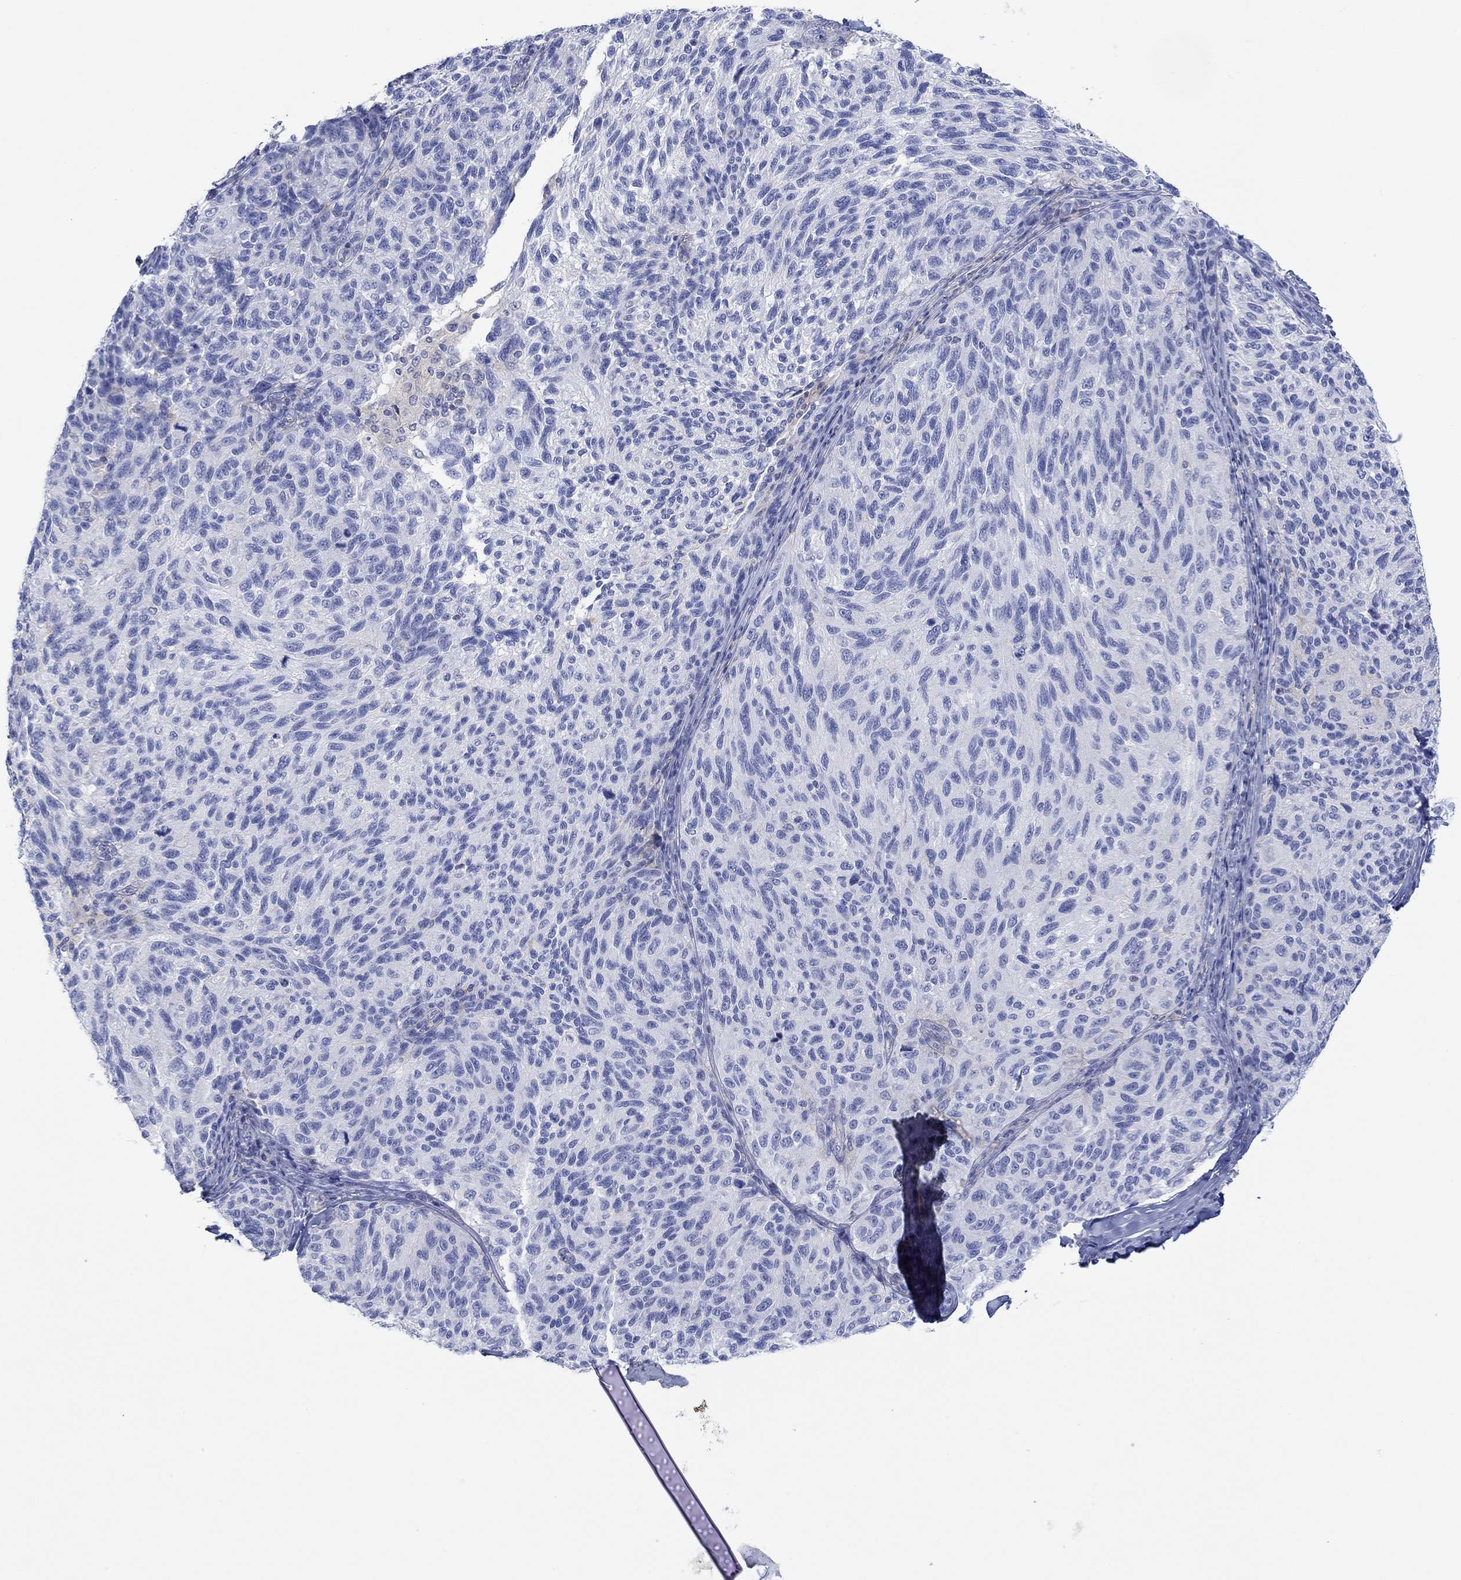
{"staining": {"intensity": "negative", "quantity": "none", "location": "none"}, "tissue": "melanoma", "cell_type": "Tumor cells", "image_type": "cancer", "snomed": [{"axis": "morphology", "description": "Malignant melanoma, NOS"}, {"axis": "topography", "description": "Skin"}], "caption": "Immunohistochemical staining of human melanoma shows no significant expression in tumor cells. Brightfield microscopy of IHC stained with DAB (3,3'-diaminobenzidine) (brown) and hematoxylin (blue), captured at high magnification.", "gene": "PPIL6", "patient": {"sex": "female", "age": 73}}